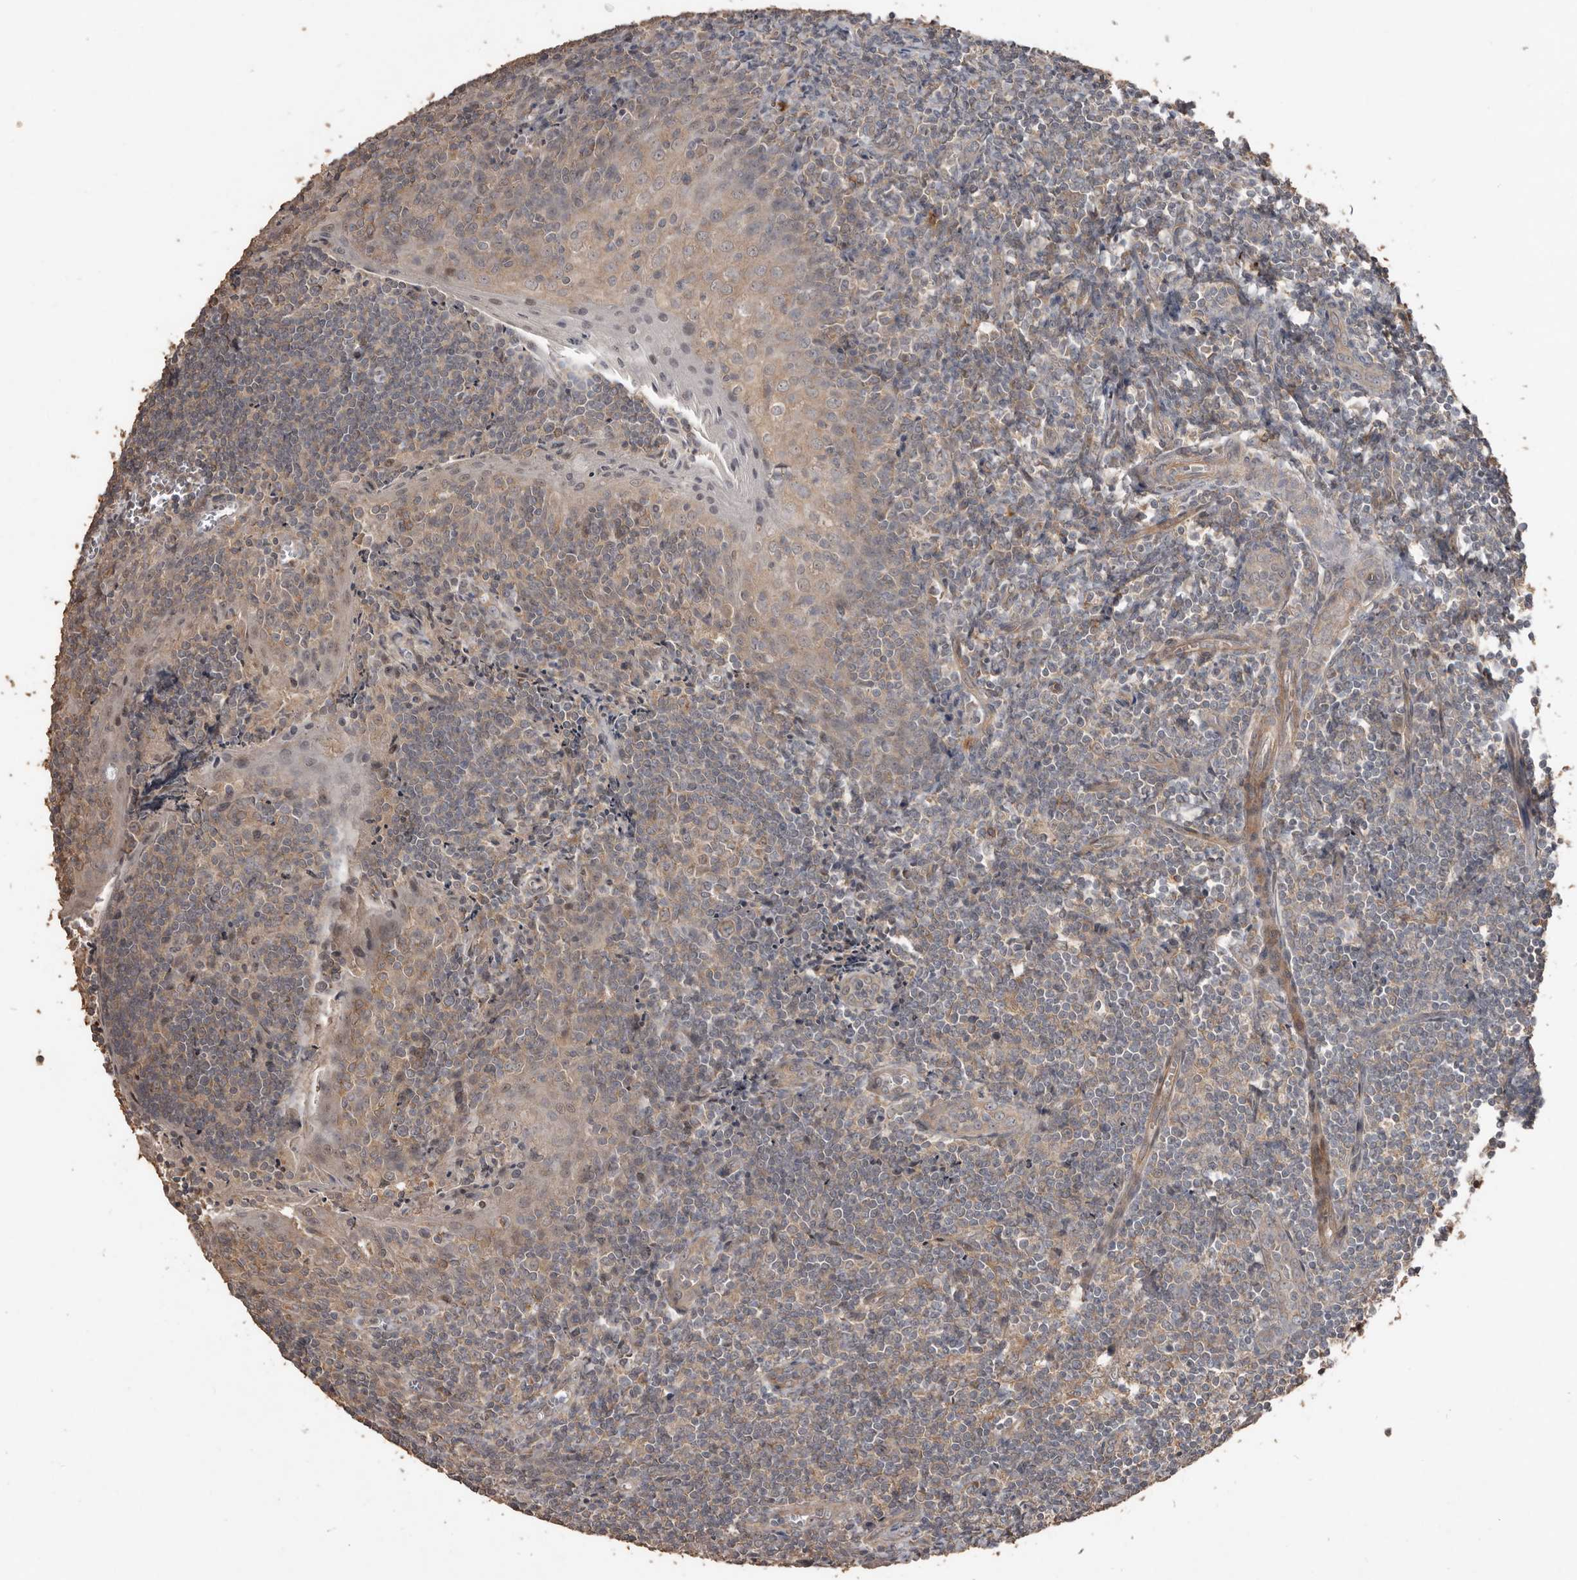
{"staining": {"intensity": "weak", "quantity": "25%-75%", "location": "cytoplasmic/membranous"}, "tissue": "tonsil", "cell_type": "Germinal center cells", "image_type": "normal", "snomed": [{"axis": "morphology", "description": "Normal tissue, NOS"}, {"axis": "topography", "description": "Tonsil"}], "caption": "This photomicrograph demonstrates benign tonsil stained with immunohistochemistry to label a protein in brown. The cytoplasmic/membranous of germinal center cells show weak positivity for the protein. Nuclei are counter-stained blue.", "gene": "BAMBI", "patient": {"sex": "male", "age": 27}}